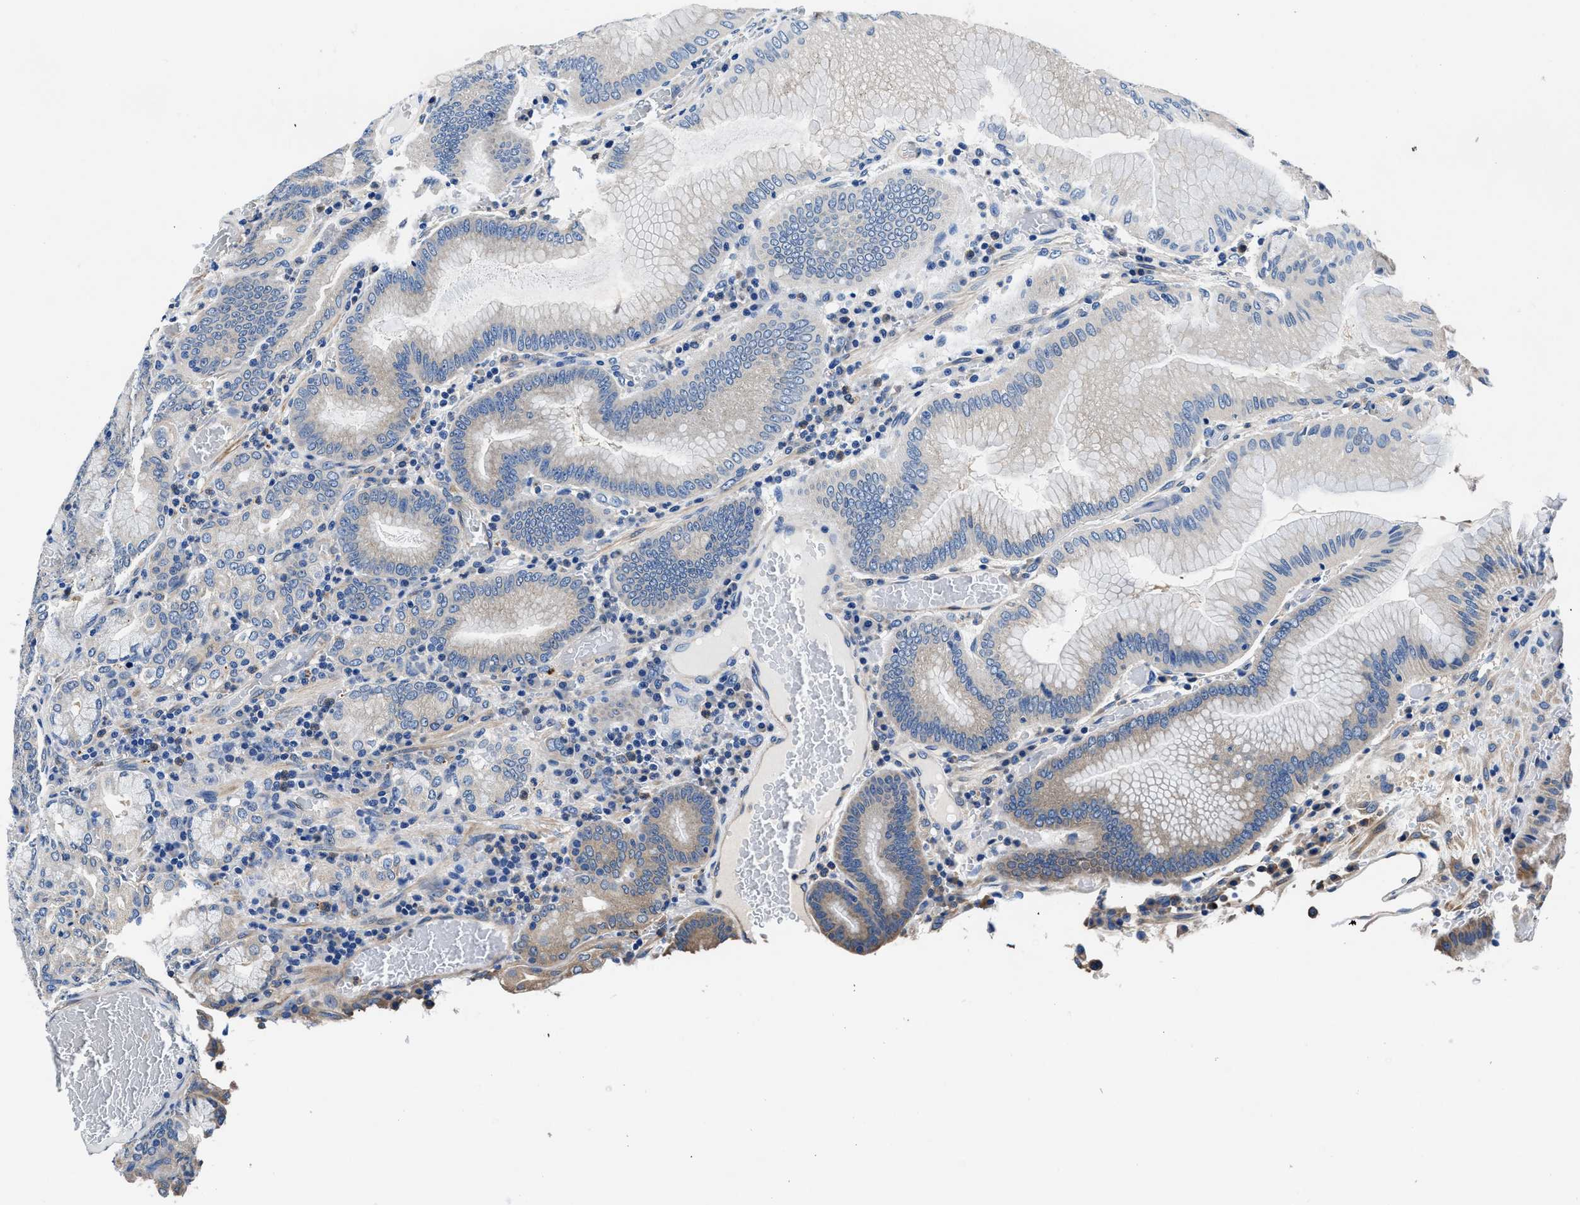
{"staining": {"intensity": "moderate", "quantity": "25%-75%", "location": "cytoplasmic/membranous"}, "tissue": "stomach", "cell_type": "Glandular cells", "image_type": "normal", "snomed": [{"axis": "morphology", "description": "Normal tissue, NOS"}, {"axis": "morphology", "description": "Carcinoid, malignant, NOS"}, {"axis": "topography", "description": "Stomach, upper"}], "caption": "Approximately 25%-75% of glandular cells in benign stomach reveal moderate cytoplasmic/membranous protein expression as visualized by brown immunohistochemical staining.", "gene": "NEU1", "patient": {"sex": "male", "age": 39}}